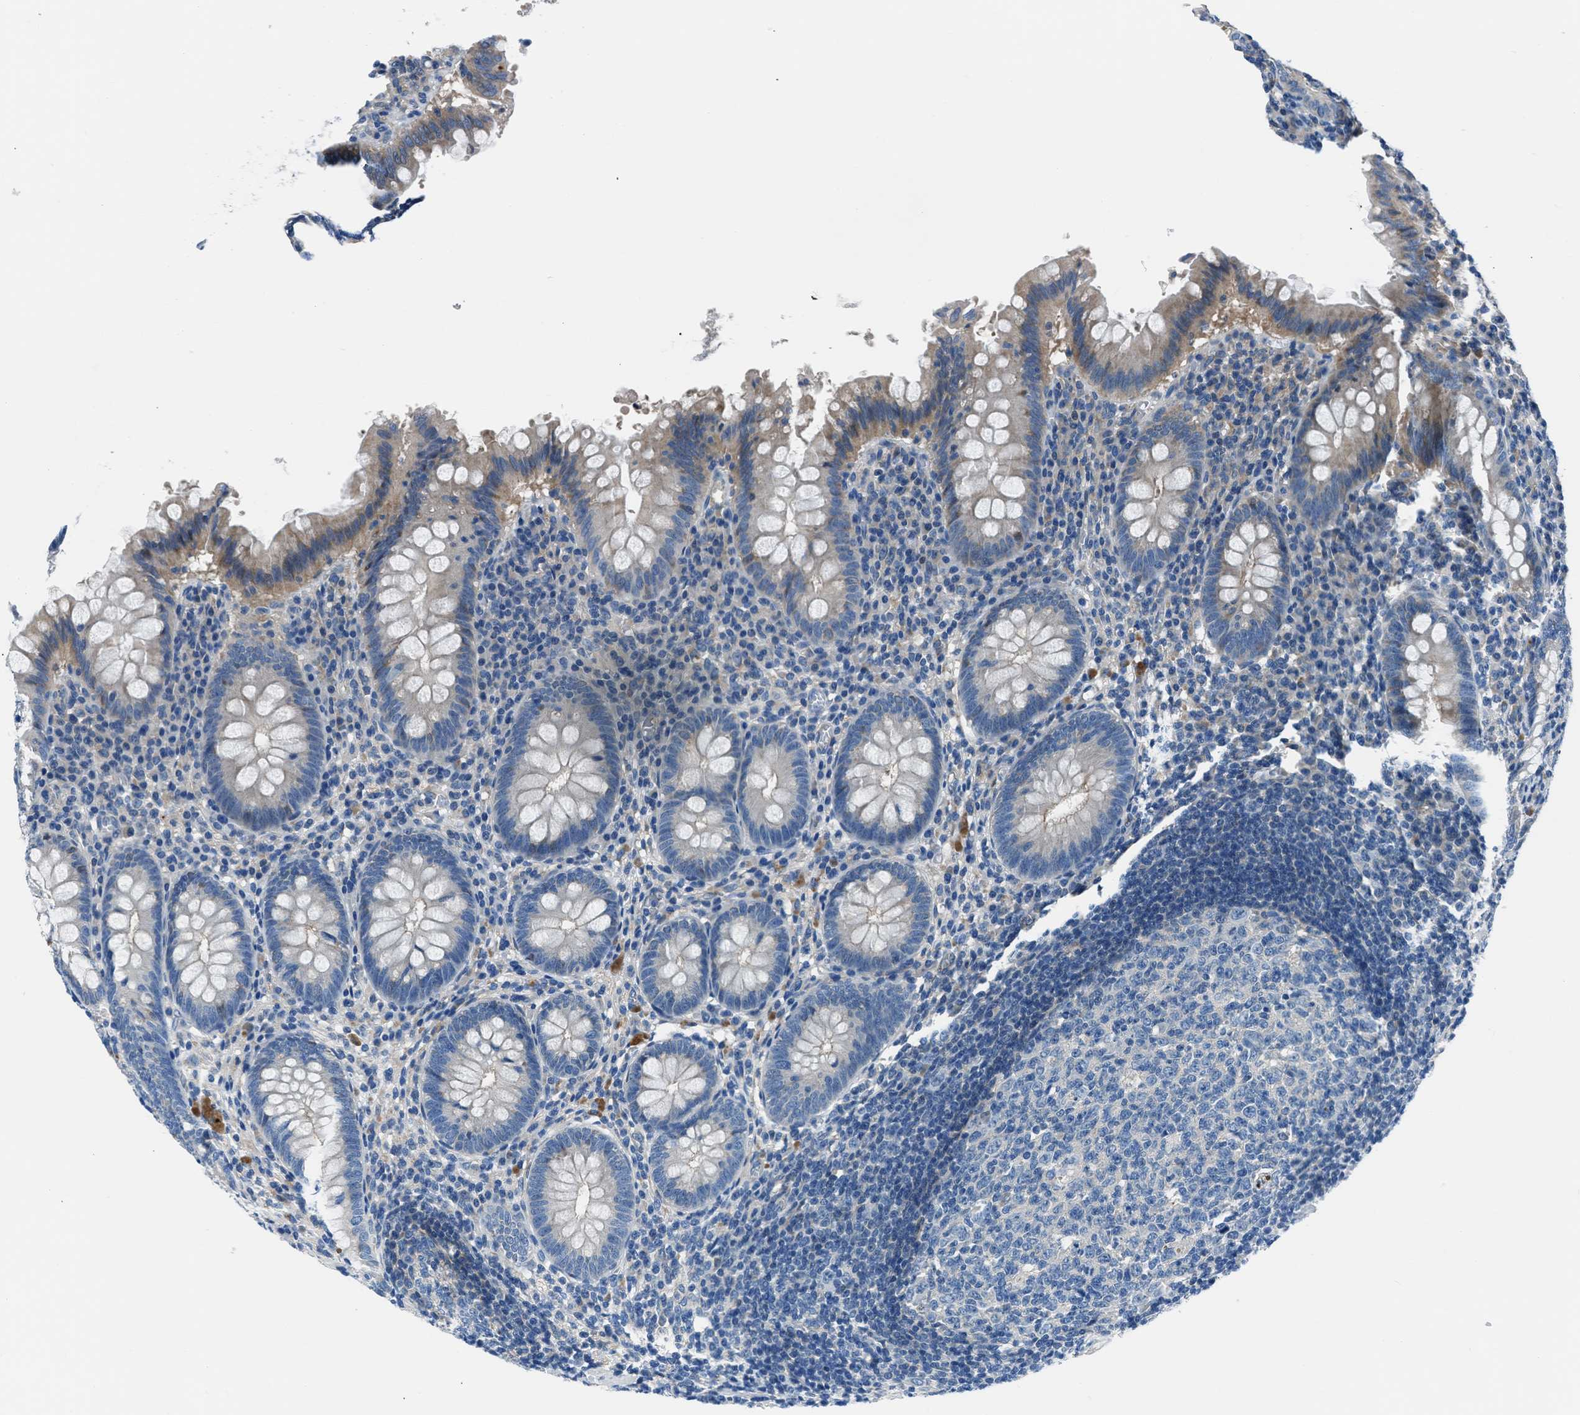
{"staining": {"intensity": "weak", "quantity": "<25%", "location": "cytoplasmic/membranous"}, "tissue": "appendix", "cell_type": "Glandular cells", "image_type": "normal", "snomed": [{"axis": "morphology", "description": "Normal tissue, NOS"}, {"axis": "topography", "description": "Appendix"}], "caption": "The histopathology image displays no staining of glandular cells in benign appendix.", "gene": "SLC38A6", "patient": {"sex": "male", "age": 56}}